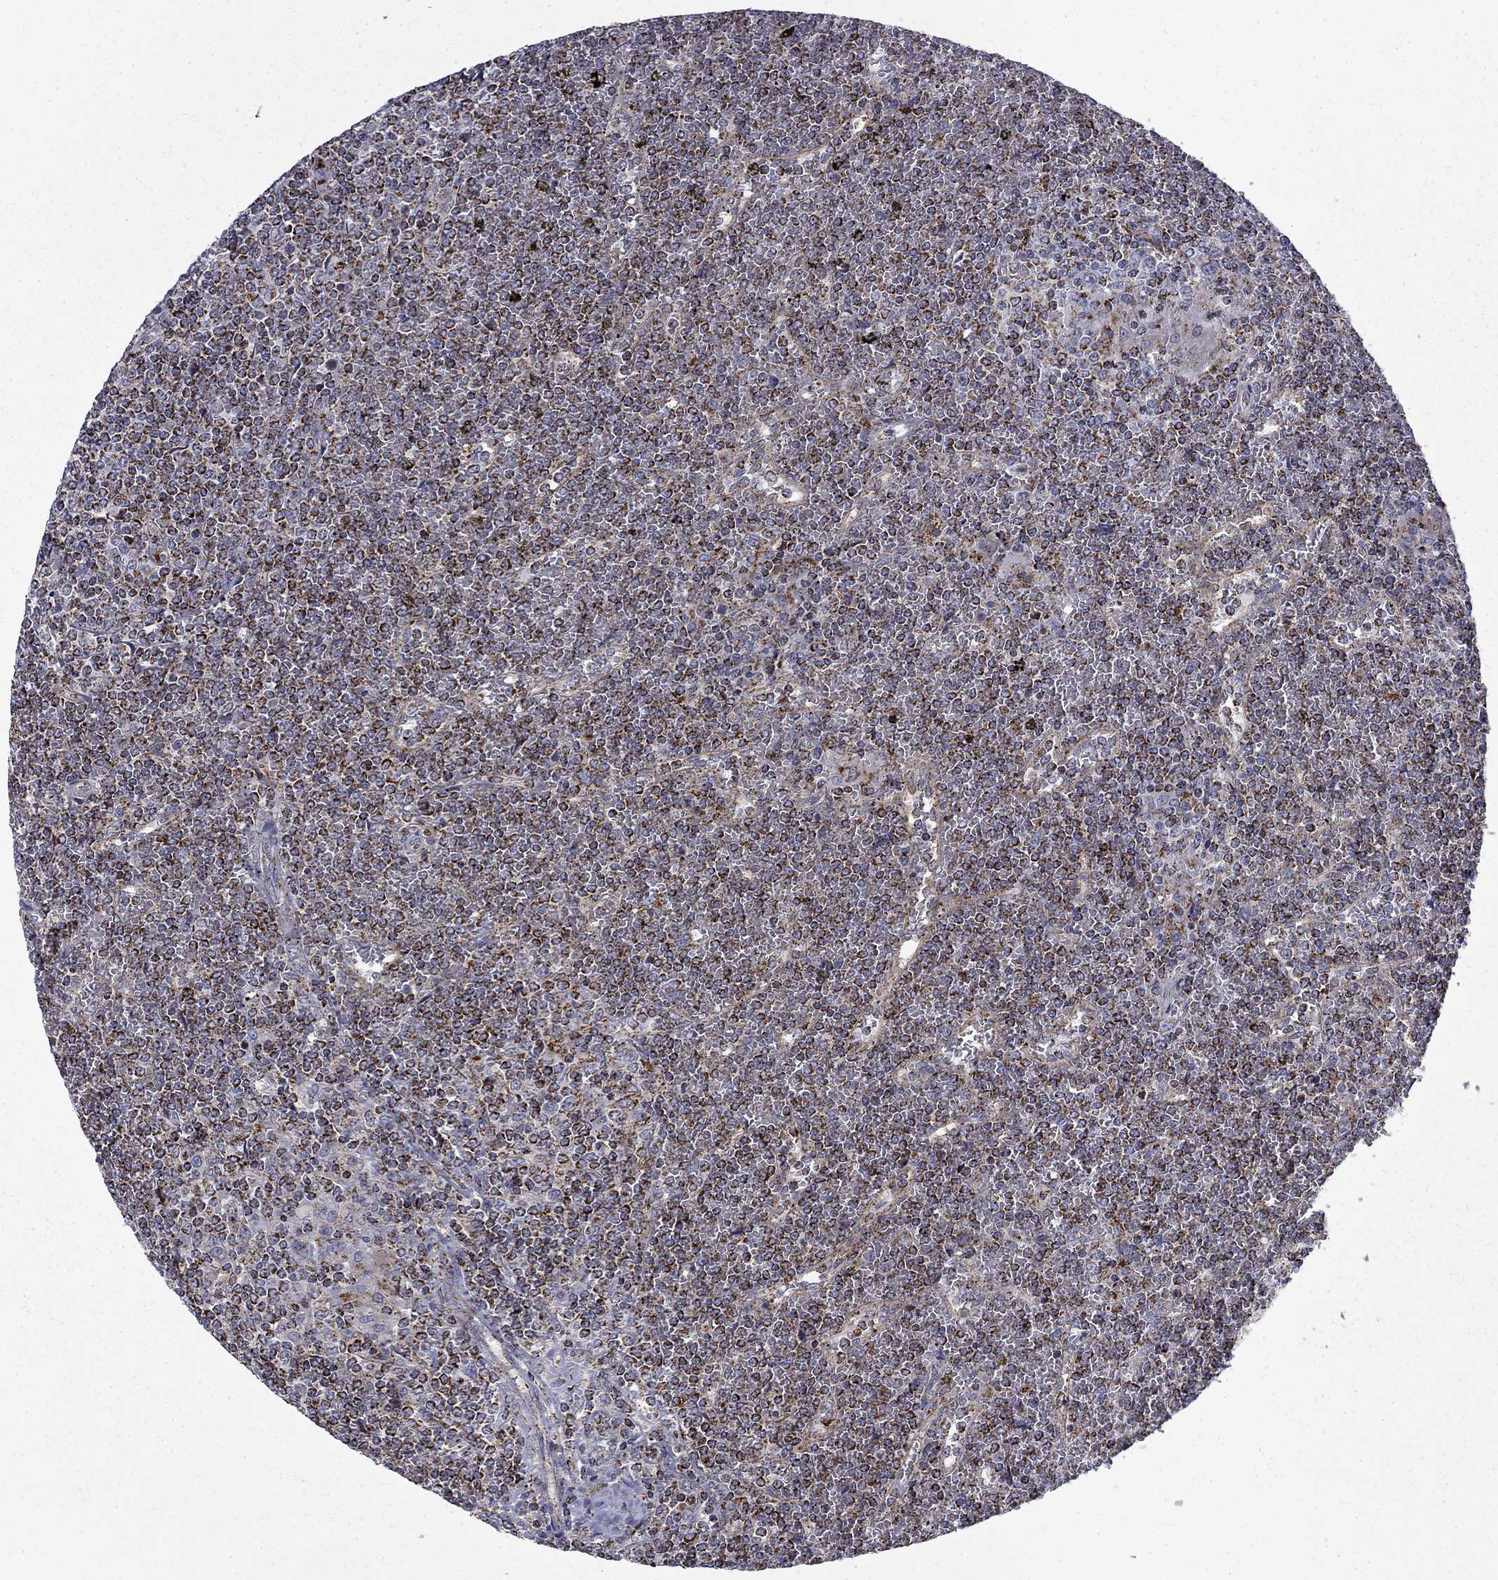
{"staining": {"intensity": "moderate", "quantity": ">75%", "location": "cytoplasmic/membranous"}, "tissue": "lymphoma", "cell_type": "Tumor cells", "image_type": "cancer", "snomed": [{"axis": "morphology", "description": "Malignant lymphoma, non-Hodgkin's type, Low grade"}, {"axis": "topography", "description": "Spleen"}], "caption": "This is an image of IHC staining of malignant lymphoma, non-Hodgkin's type (low-grade), which shows moderate positivity in the cytoplasmic/membranous of tumor cells.", "gene": "PCBP3", "patient": {"sex": "female", "age": 19}}